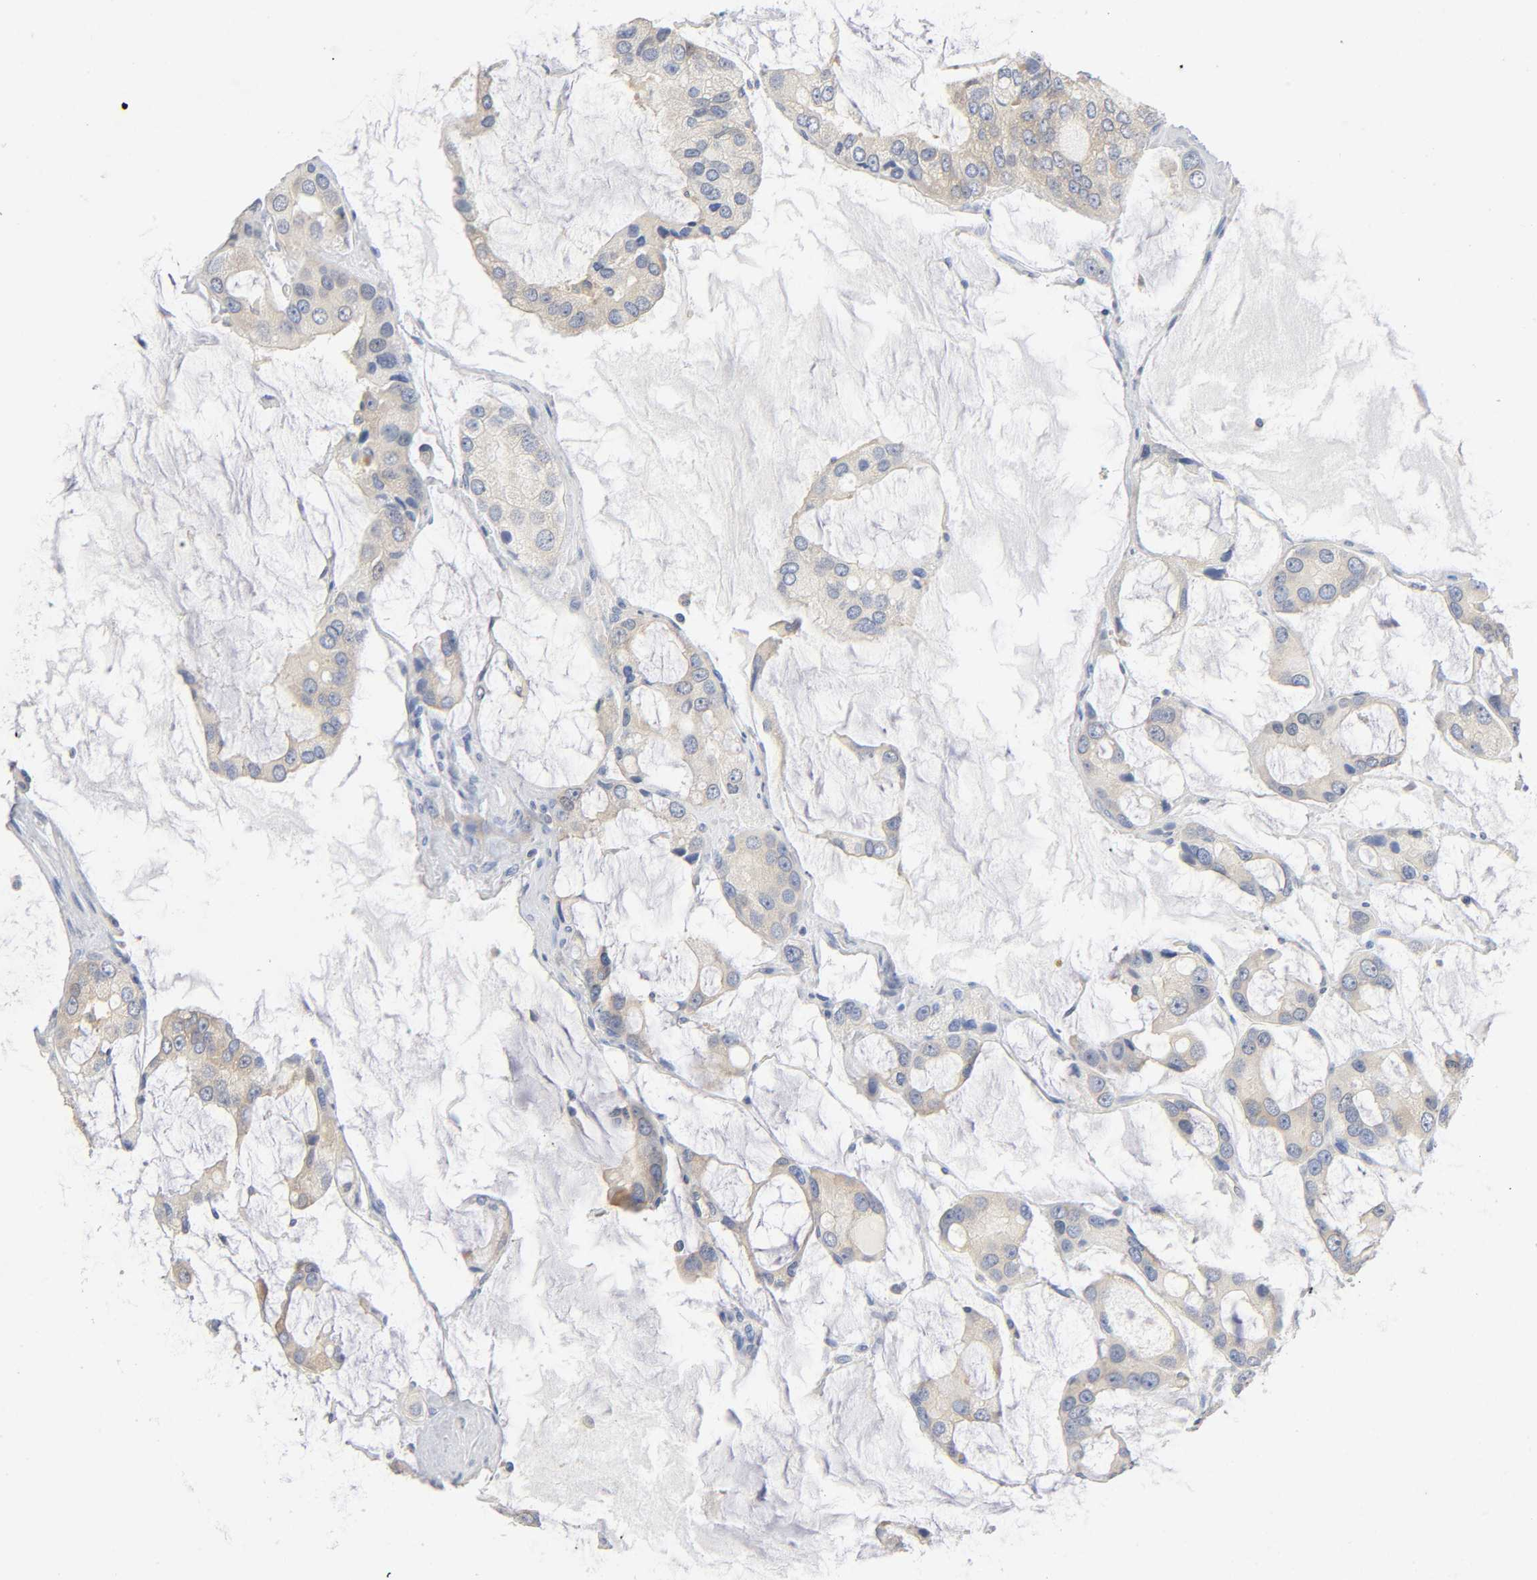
{"staining": {"intensity": "weak", "quantity": ">75%", "location": "cytoplasmic/membranous"}, "tissue": "prostate cancer", "cell_type": "Tumor cells", "image_type": "cancer", "snomed": [{"axis": "morphology", "description": "Adenocarcinoma, High grade"}, {"axis": "topography", "description": "Prostate"}], "caption": "Protein staining of prostate adenocarcinoma (high-grade) tissue demonstrates weak cytoplasmic/membranous positivity in about >75% of tumor cells.", "gene": "SCHIP1", "patient": {"sex": "male", "age": 67}}